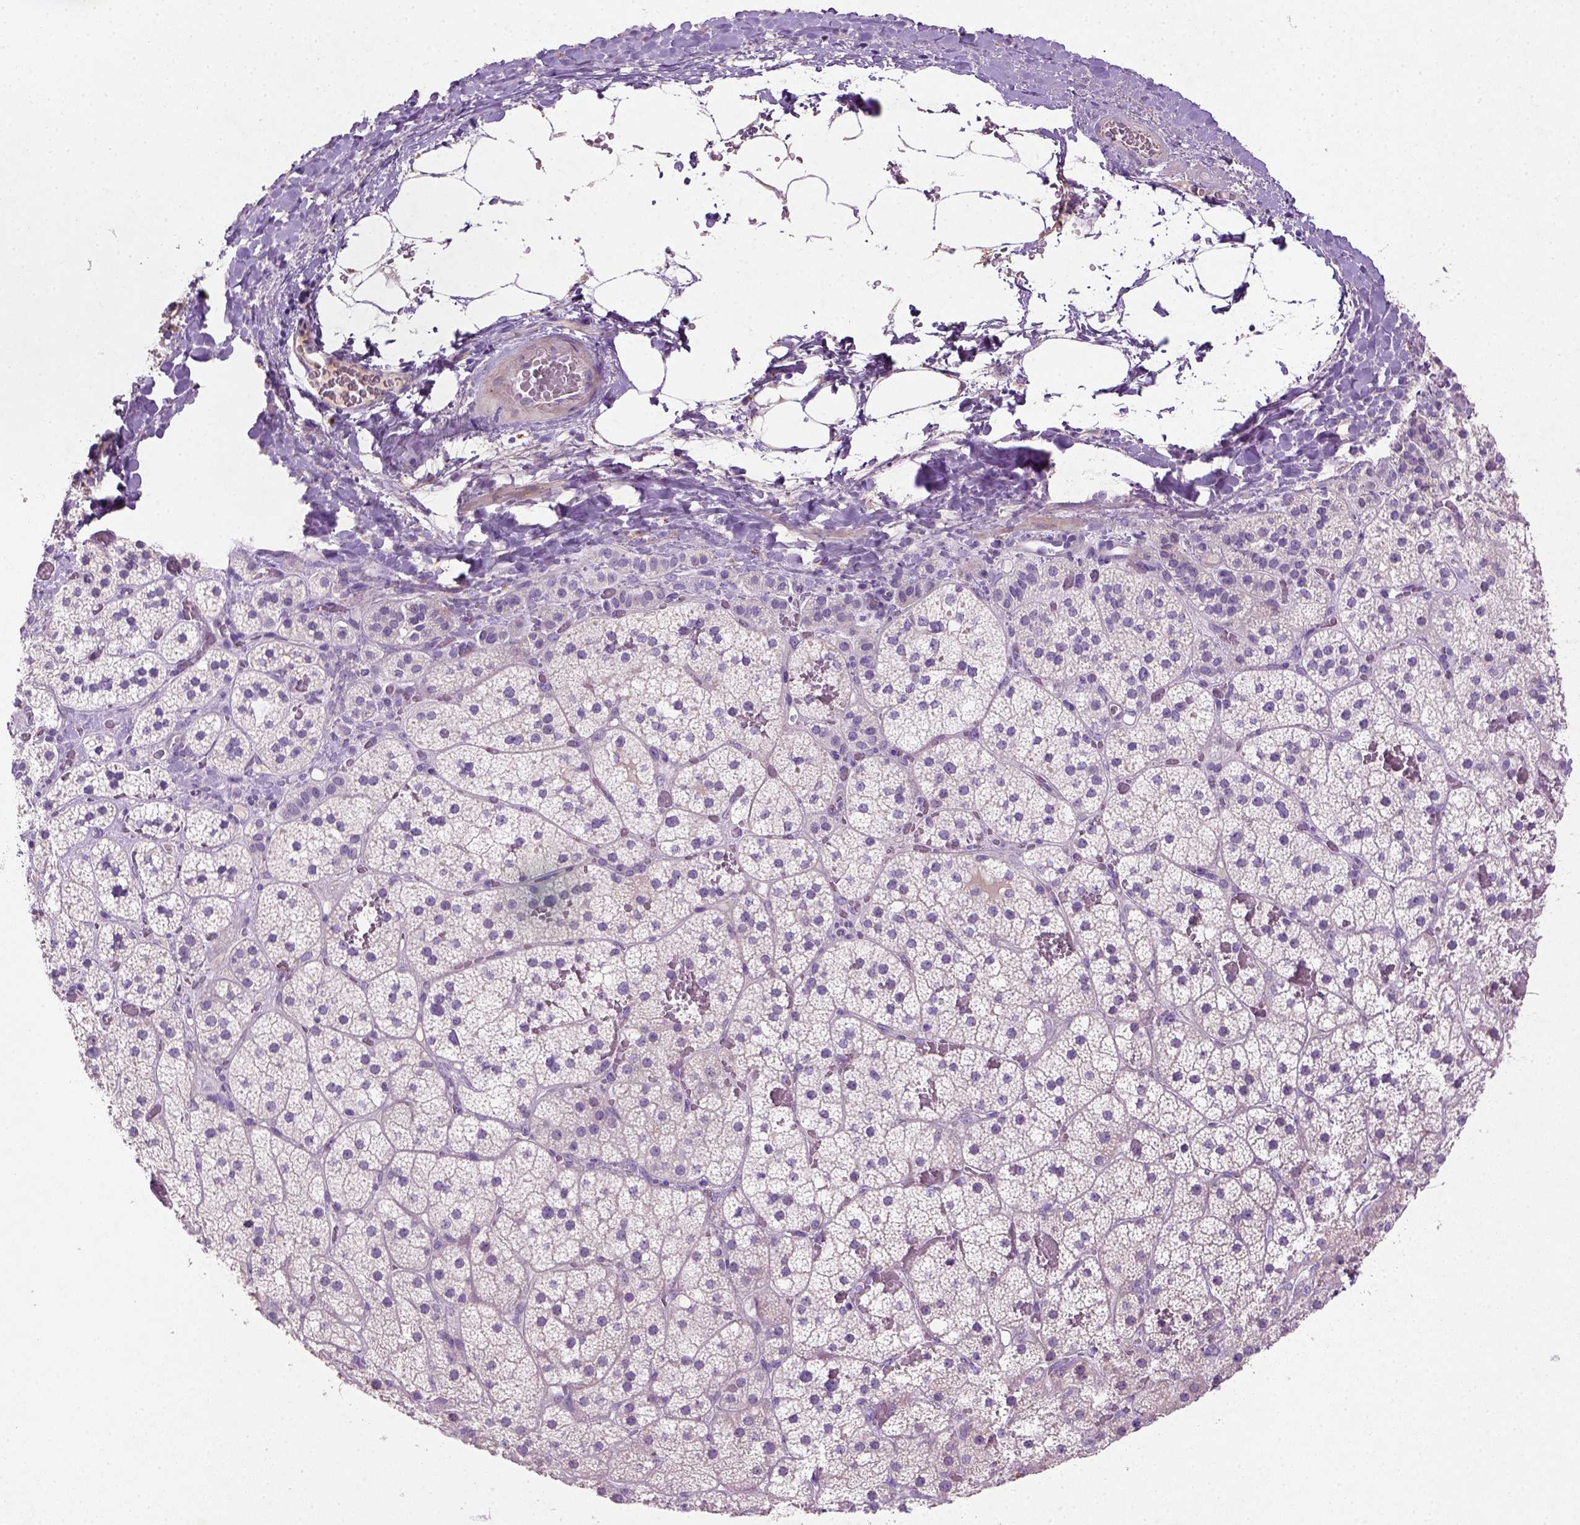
{"staining": {"intensity": "negative", "quantity": "none", "location": "none"}, "tissue": "adrenal gland", "cell_type": "Glandular cells", "image_type": "normal", "snomed": [{"axis": "morphology", "description": "Normal tissue, NOS"}, {"axis": "topography", "description": "Adrenal gland"}], "caption": "IHC histopathology image of normal human adrenal gland stained for a protein (brown), which displays no positivity in glandular cells.", "gene": "NUDT2", "patient": {"sex": "male", "age": 53}}